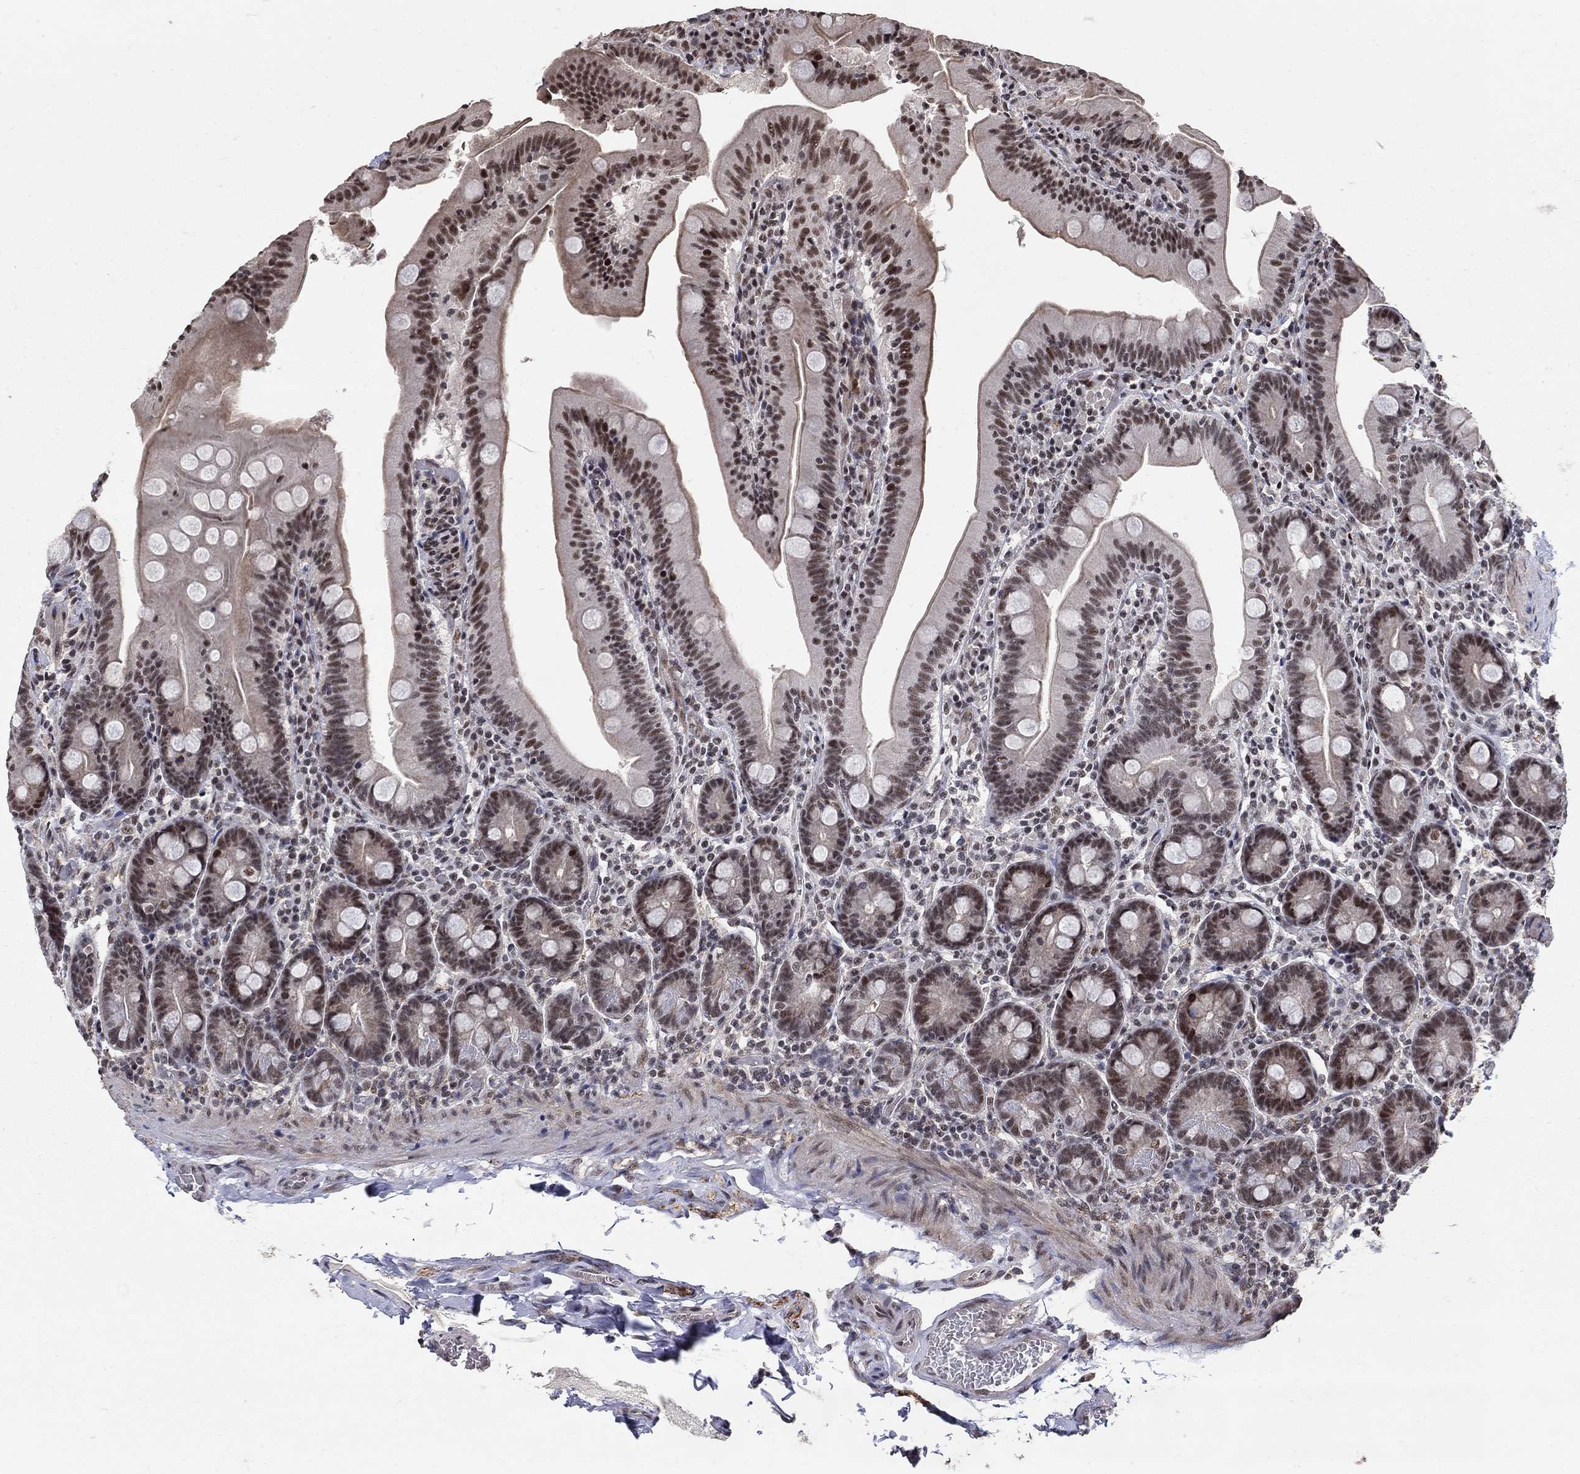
{"staining": {"intensity": "moderate", "quantity": ">75%", "location": "nuclear"}, "tissue": "small intestine", "cell_type": "Glandular cells", "image_type": "normal", "snomed": [{"axis": "morphology", "description": "Normal tissue, NOS"}, {"axis": "topography", "description": "Small intestine"}], "caption": "An image of human small intestine stained for a protein displays moderate nuclear brown staining in glandular cells. The staining is performed using DAB (3,3'-diaminobenzidine) brown chromogen to label protein expression. The nuclei are counter-stained blue using hematoxylin.", "gene": "PNISR", "patient": {"sex": "male", "age": 37}}